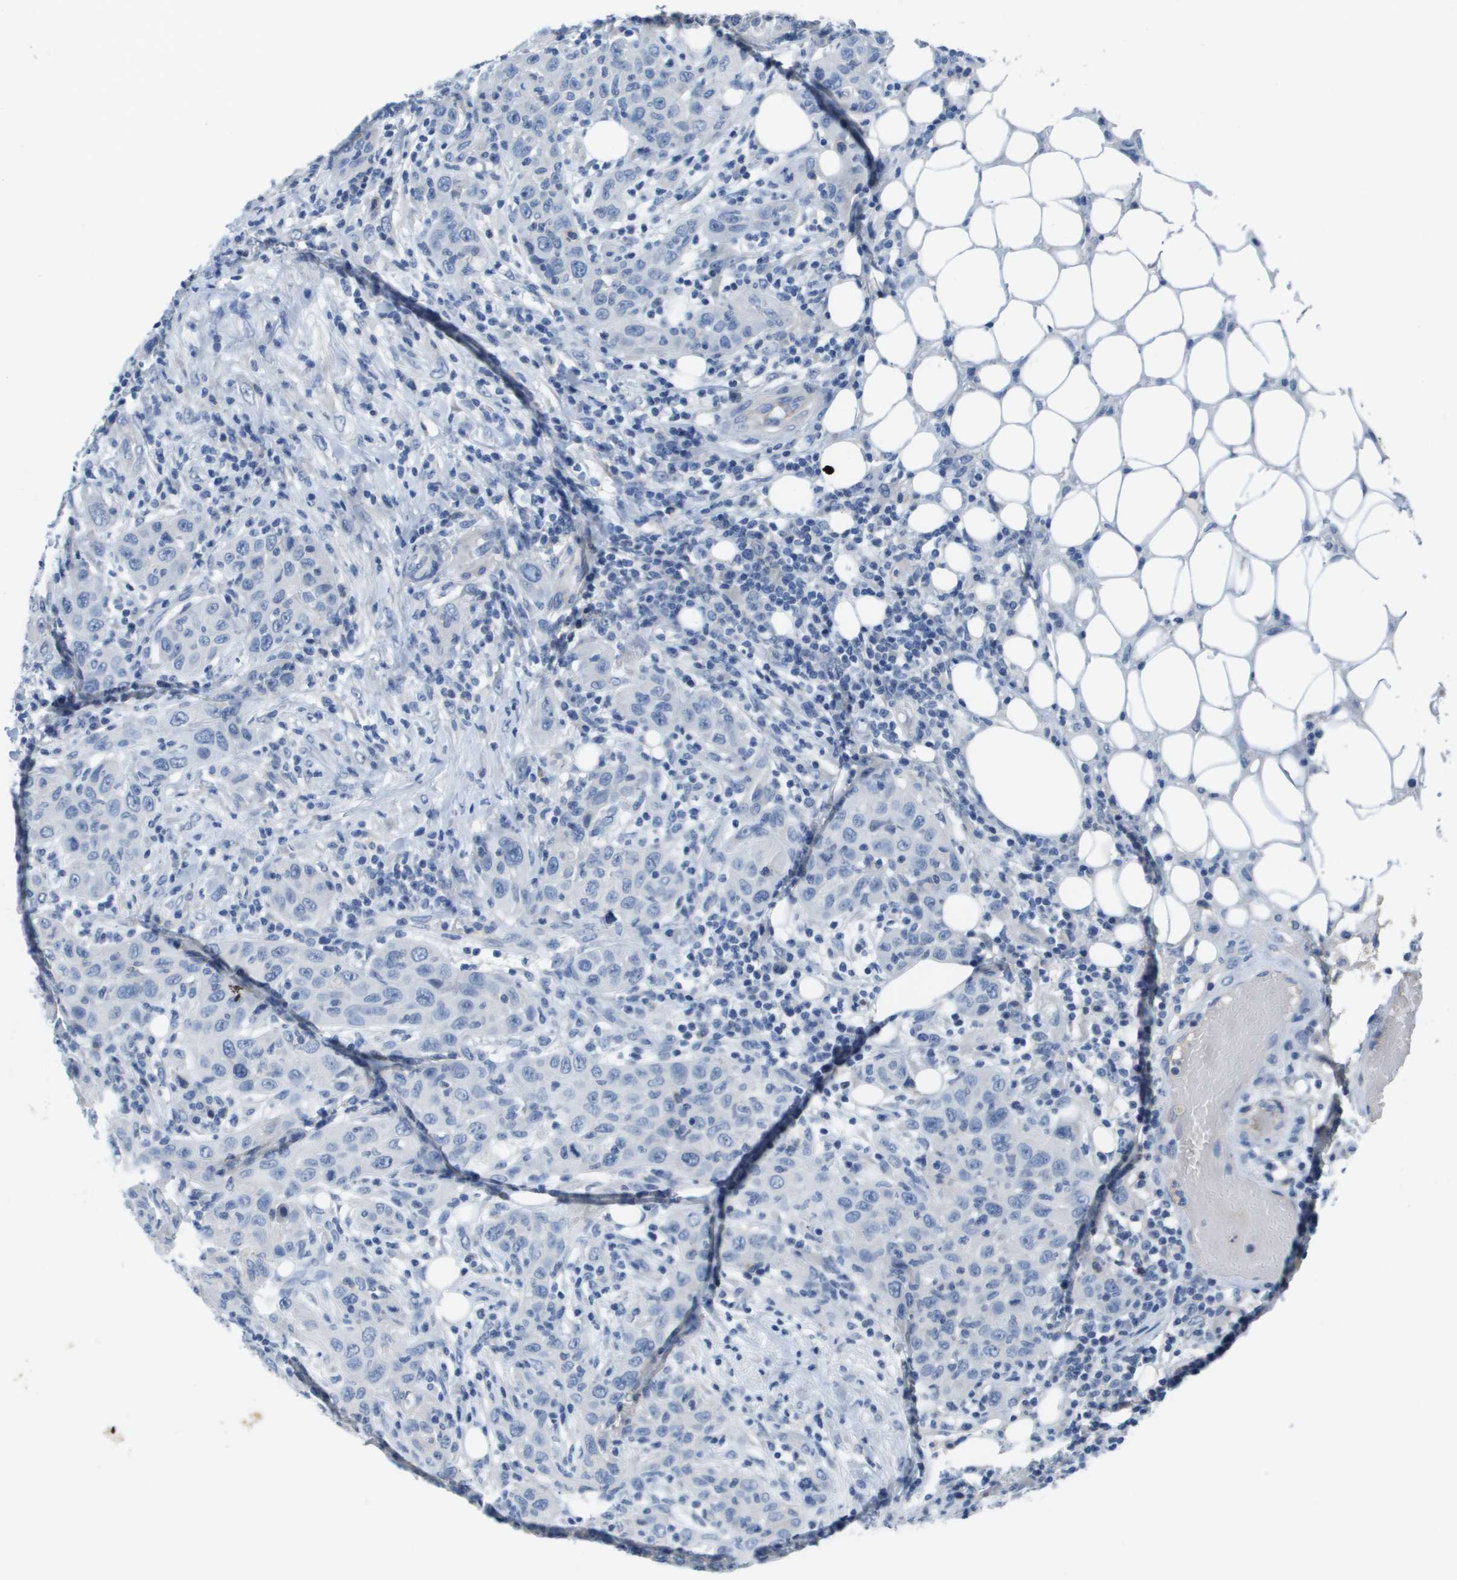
{"staining": {"intensity": "negative", "quantity": "none", "location": "none"}, "tissue": "skin cancer", "cell_type": "Tumor cells", "image_type": "cancer", "snomed": [{"axis": "morphology", "description": "Squamous cell carcinoma, NOS"}, {"axis": "topography", "description": "Skin"}], "caption": "An IHC histopathology image of skin cancer is shown. There is no staining in tumor cells of skin cancer.", "gene": "NCS1", "patient": {"sex": "female", "age": 88}}